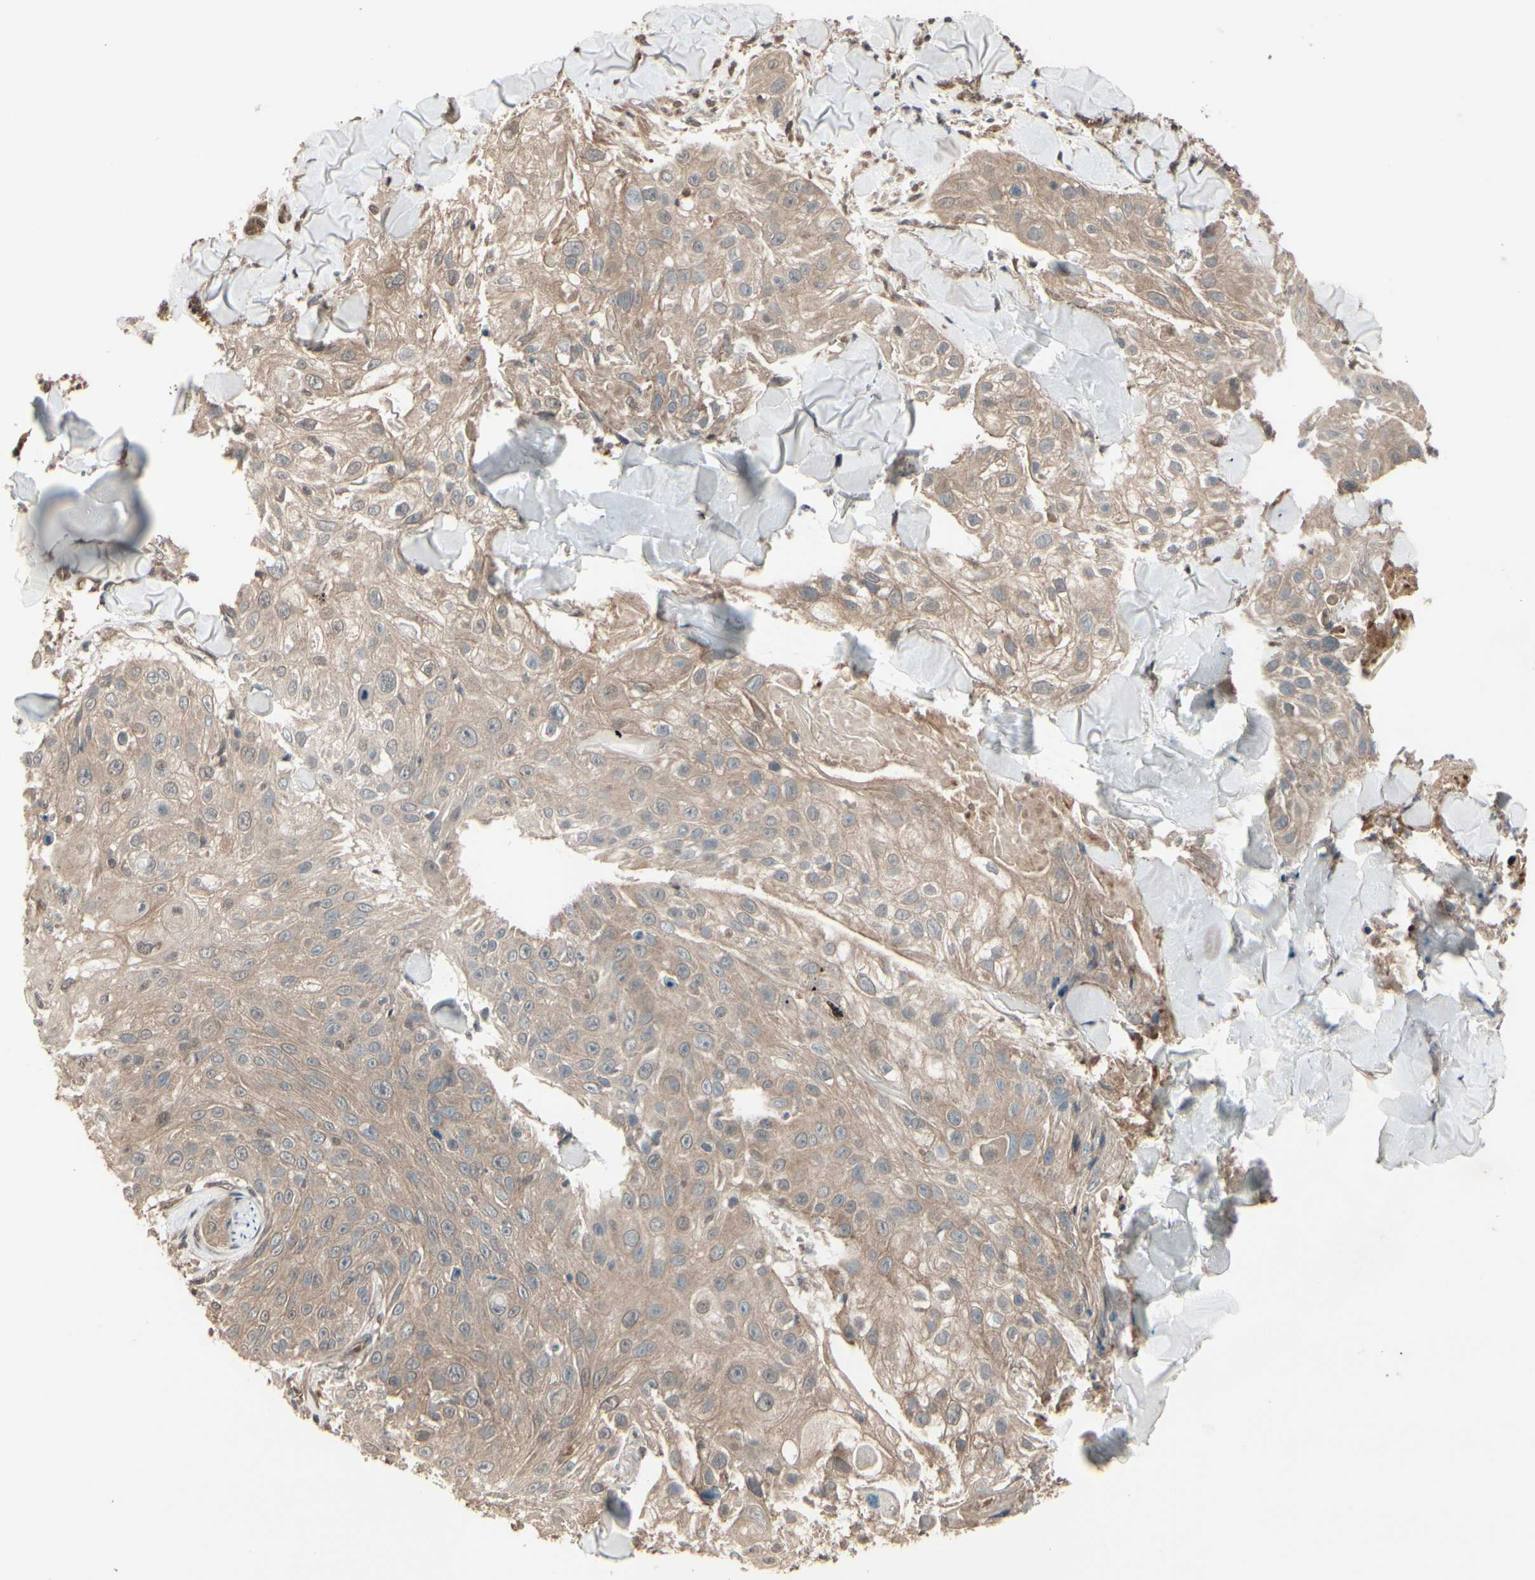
{"staining": {"intensity": "weak", "quantity": ">75%", "location": "cytoplasmic/membranous"}, "tissue": "skin cancer", "cell_type": "Tumor cells", "image_type": "cancer", "snomed": [{"axis": "morphology", "description": "Squamous cell carcinoma, NOS"}, {"axis": "topography", "description": "Skin"}], "caption": "Immunohistochemical staining of human squamous cell carcinoma (skin) demonstrates weak cytoplasmic/membranous protein positivity in approximately >75% of tumor cells.", "gene": "PNPLA7", "patient": {"sex": "male", "age": 86}}